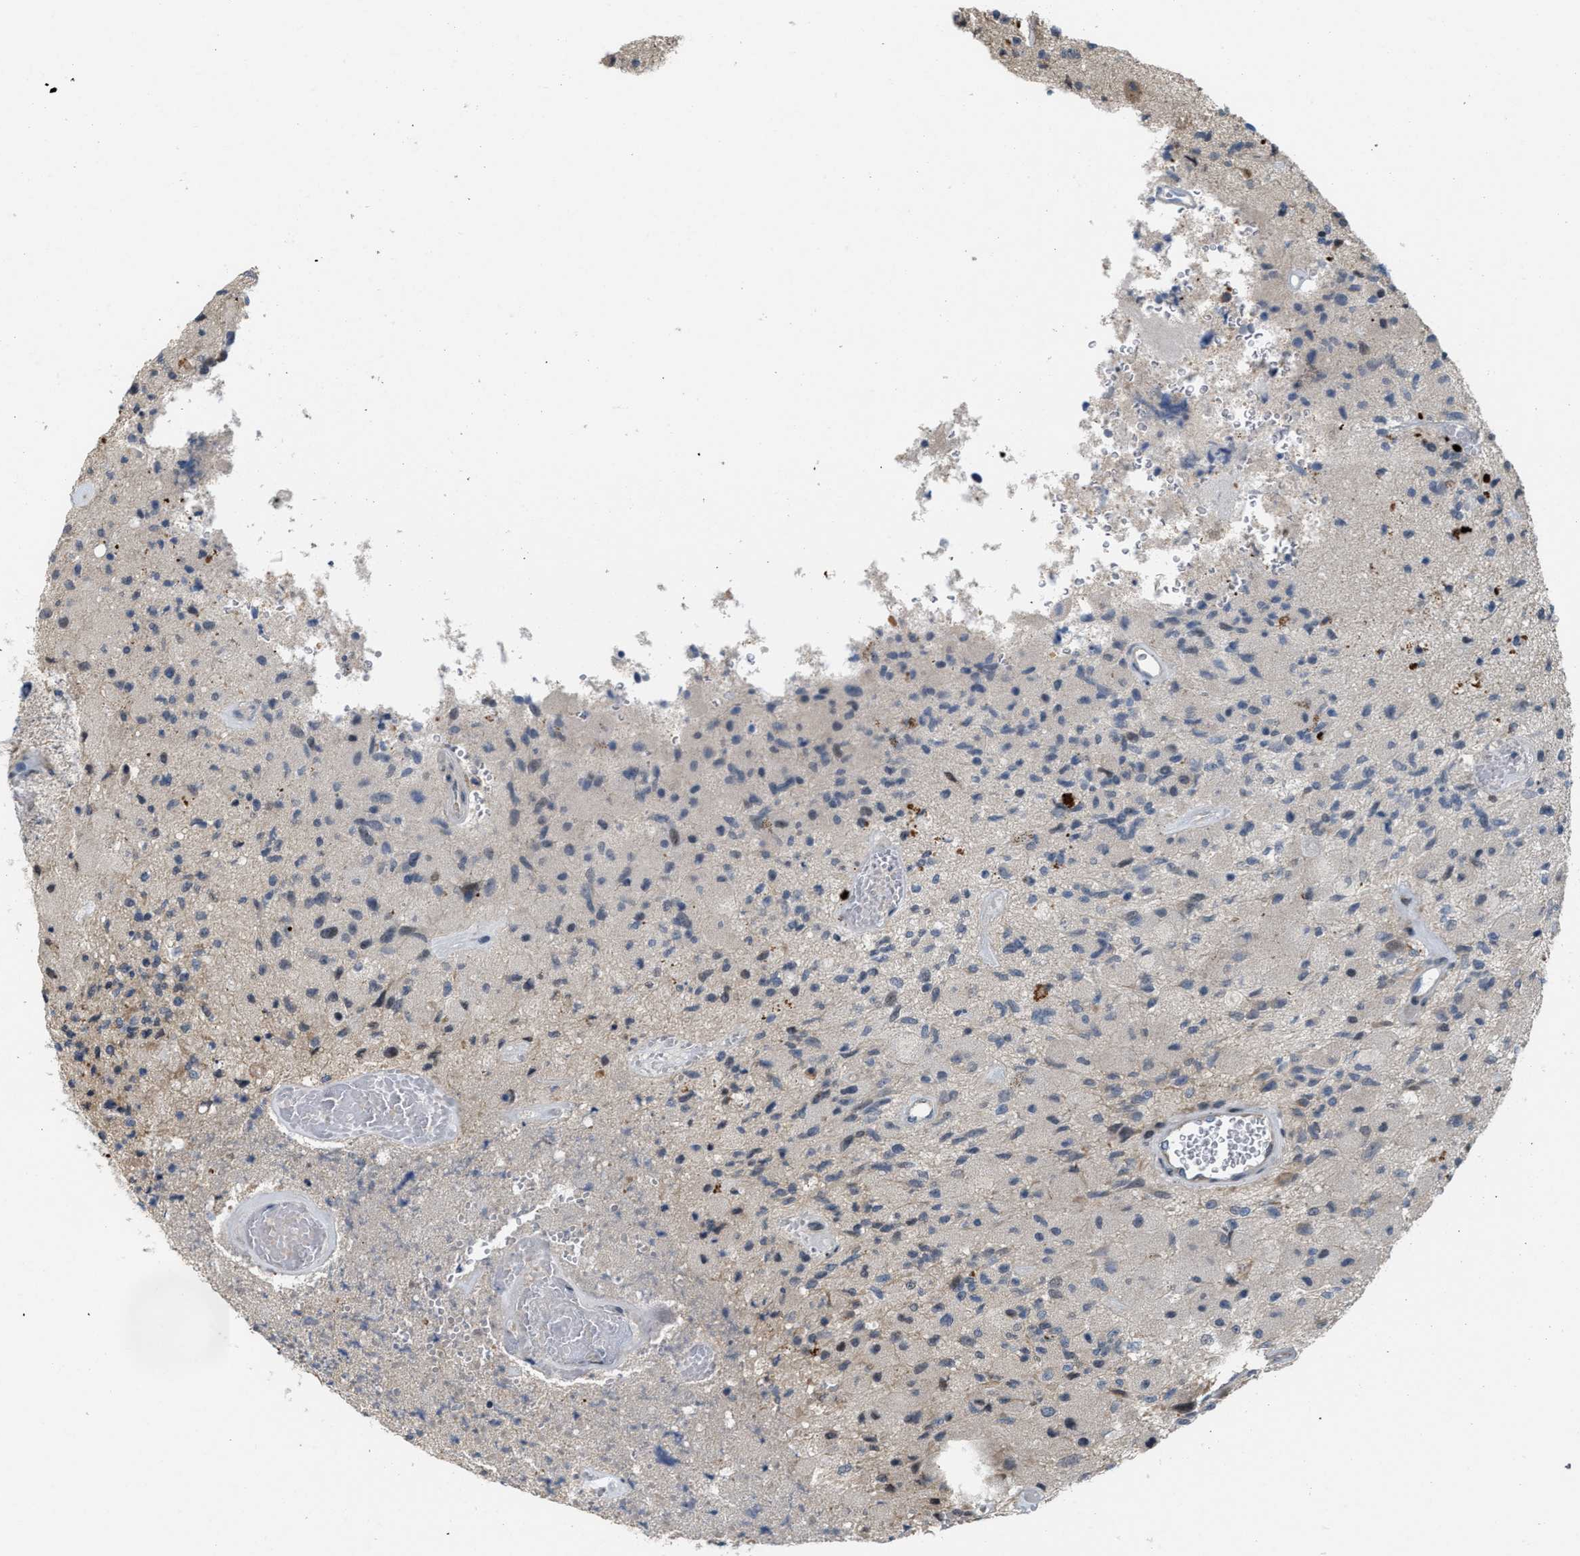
{"staining": {"intensity": "negative", "quantity": "none", "location": "none"}, "tissue": "glioma", "cell_type": "Tumor cells", "image_type": "cancer", "snomed": [{"axis": "morphology", "description": "Normal tissue, NOS"}, {"axis": "morphology", "description": "Glioma, malignant, High grade"}, {"axis": "topography", "description": "Cerebral cortex"}], "caption": "An immunohistochemistry histopathology image of glioma is shown. There is no staining in tumor cells of glioma.", "gene": "CSNK1A1", "patient": {"sex": "male", "age": 77}}